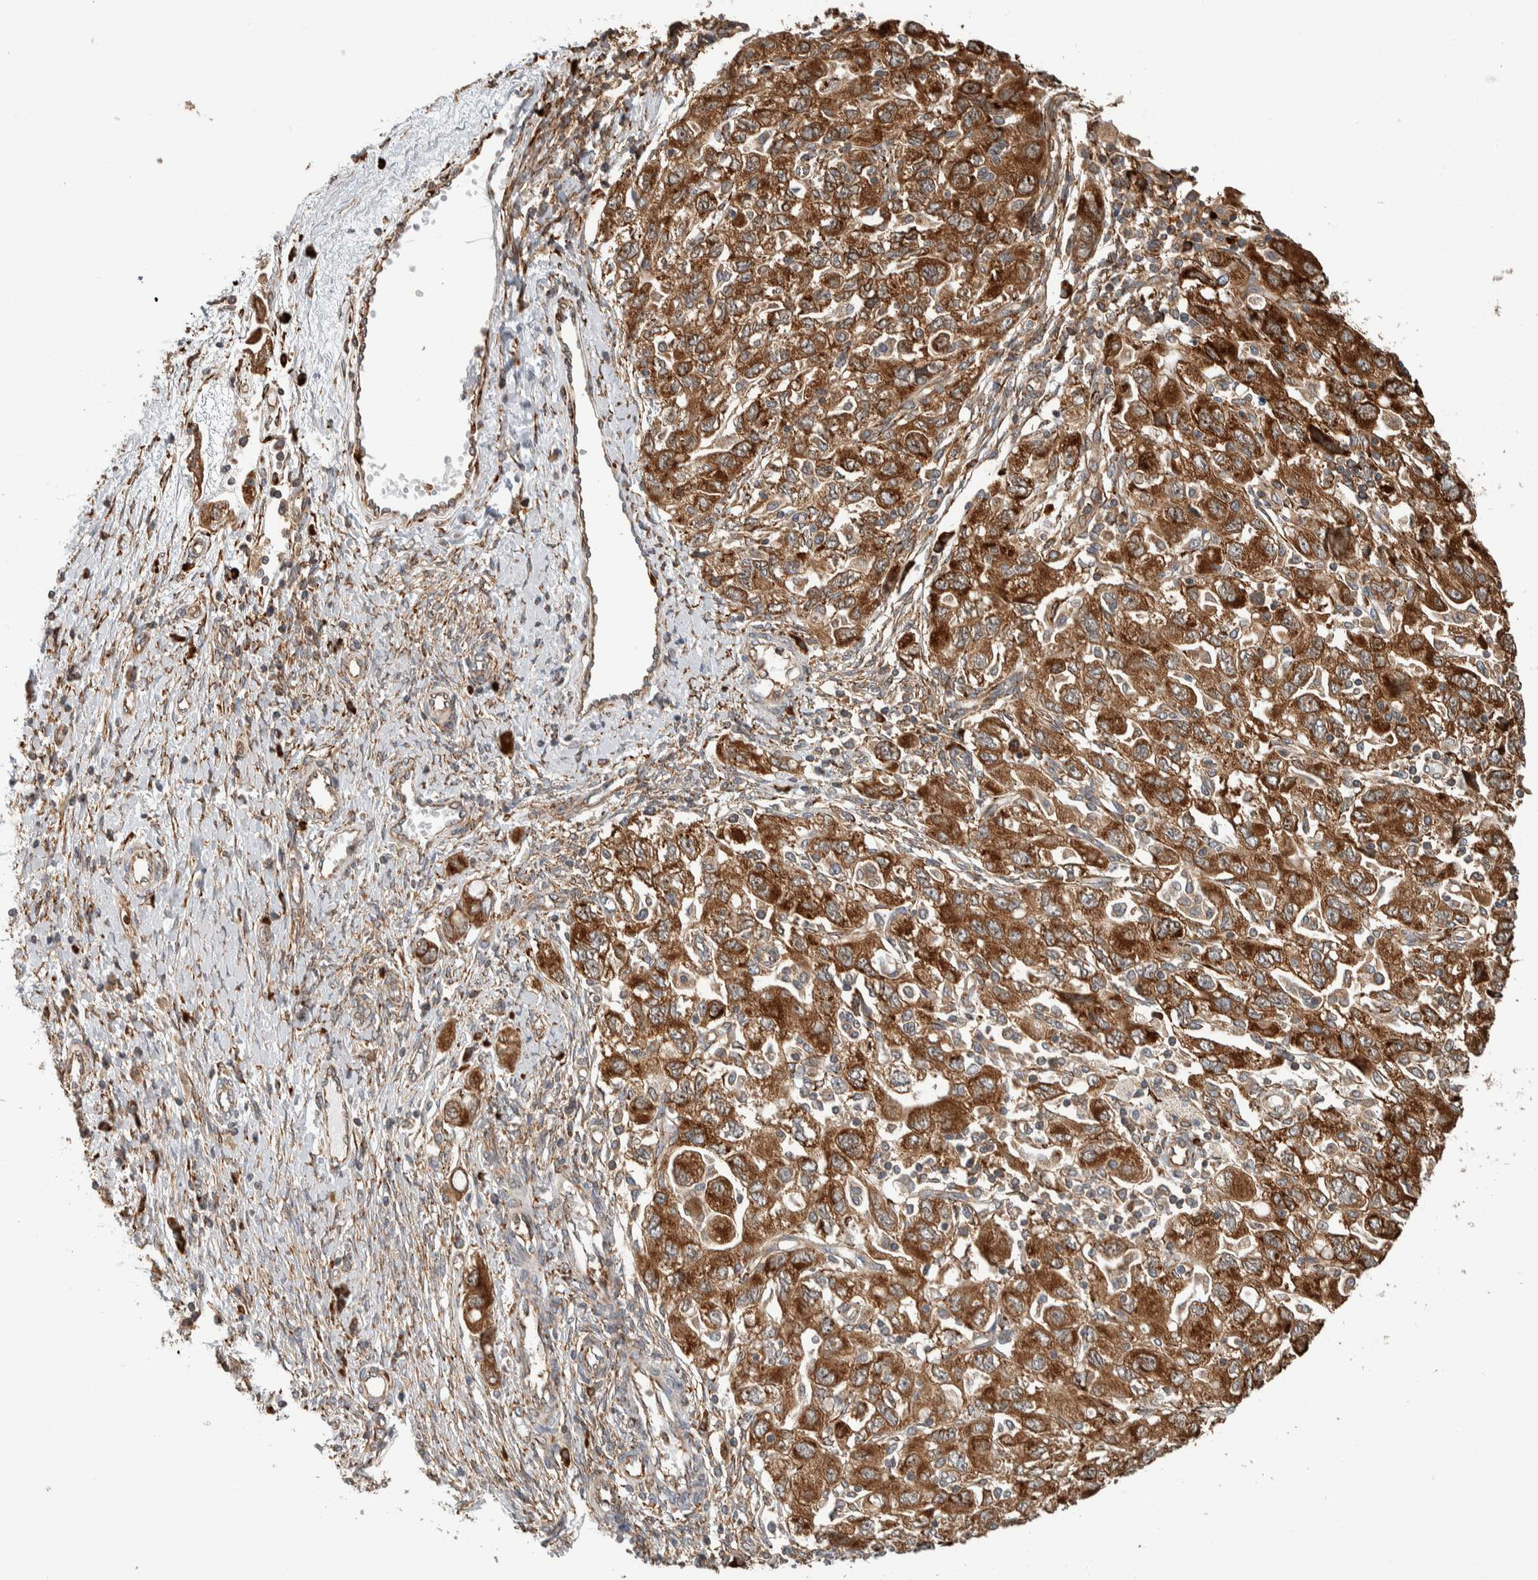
{"staining": {"intensity": "strong", "quantity": ">75%", "location": "cytoplasmic/membranous"}, "tissue": "ovarian cancer", "cell_type": "Tumor cells", "image_type": "cancer", "snomed": [{"axis": "morphology", "description": "Carcinoma, NOS"}, {"axis": "morphology", "description": "Cystadenocarcinoma, serous, NOS"}, {"axis": "topography", "description": "Ovary"}], "caption": "There is high levels of strong cytoplasmic/membranous positivity in tumor cells of ovarian cancer, as demonstrated by immunohistochemical staining (brown color).", "gene": "EIF3H", "patient": {"sex": "female", "age": 69}}